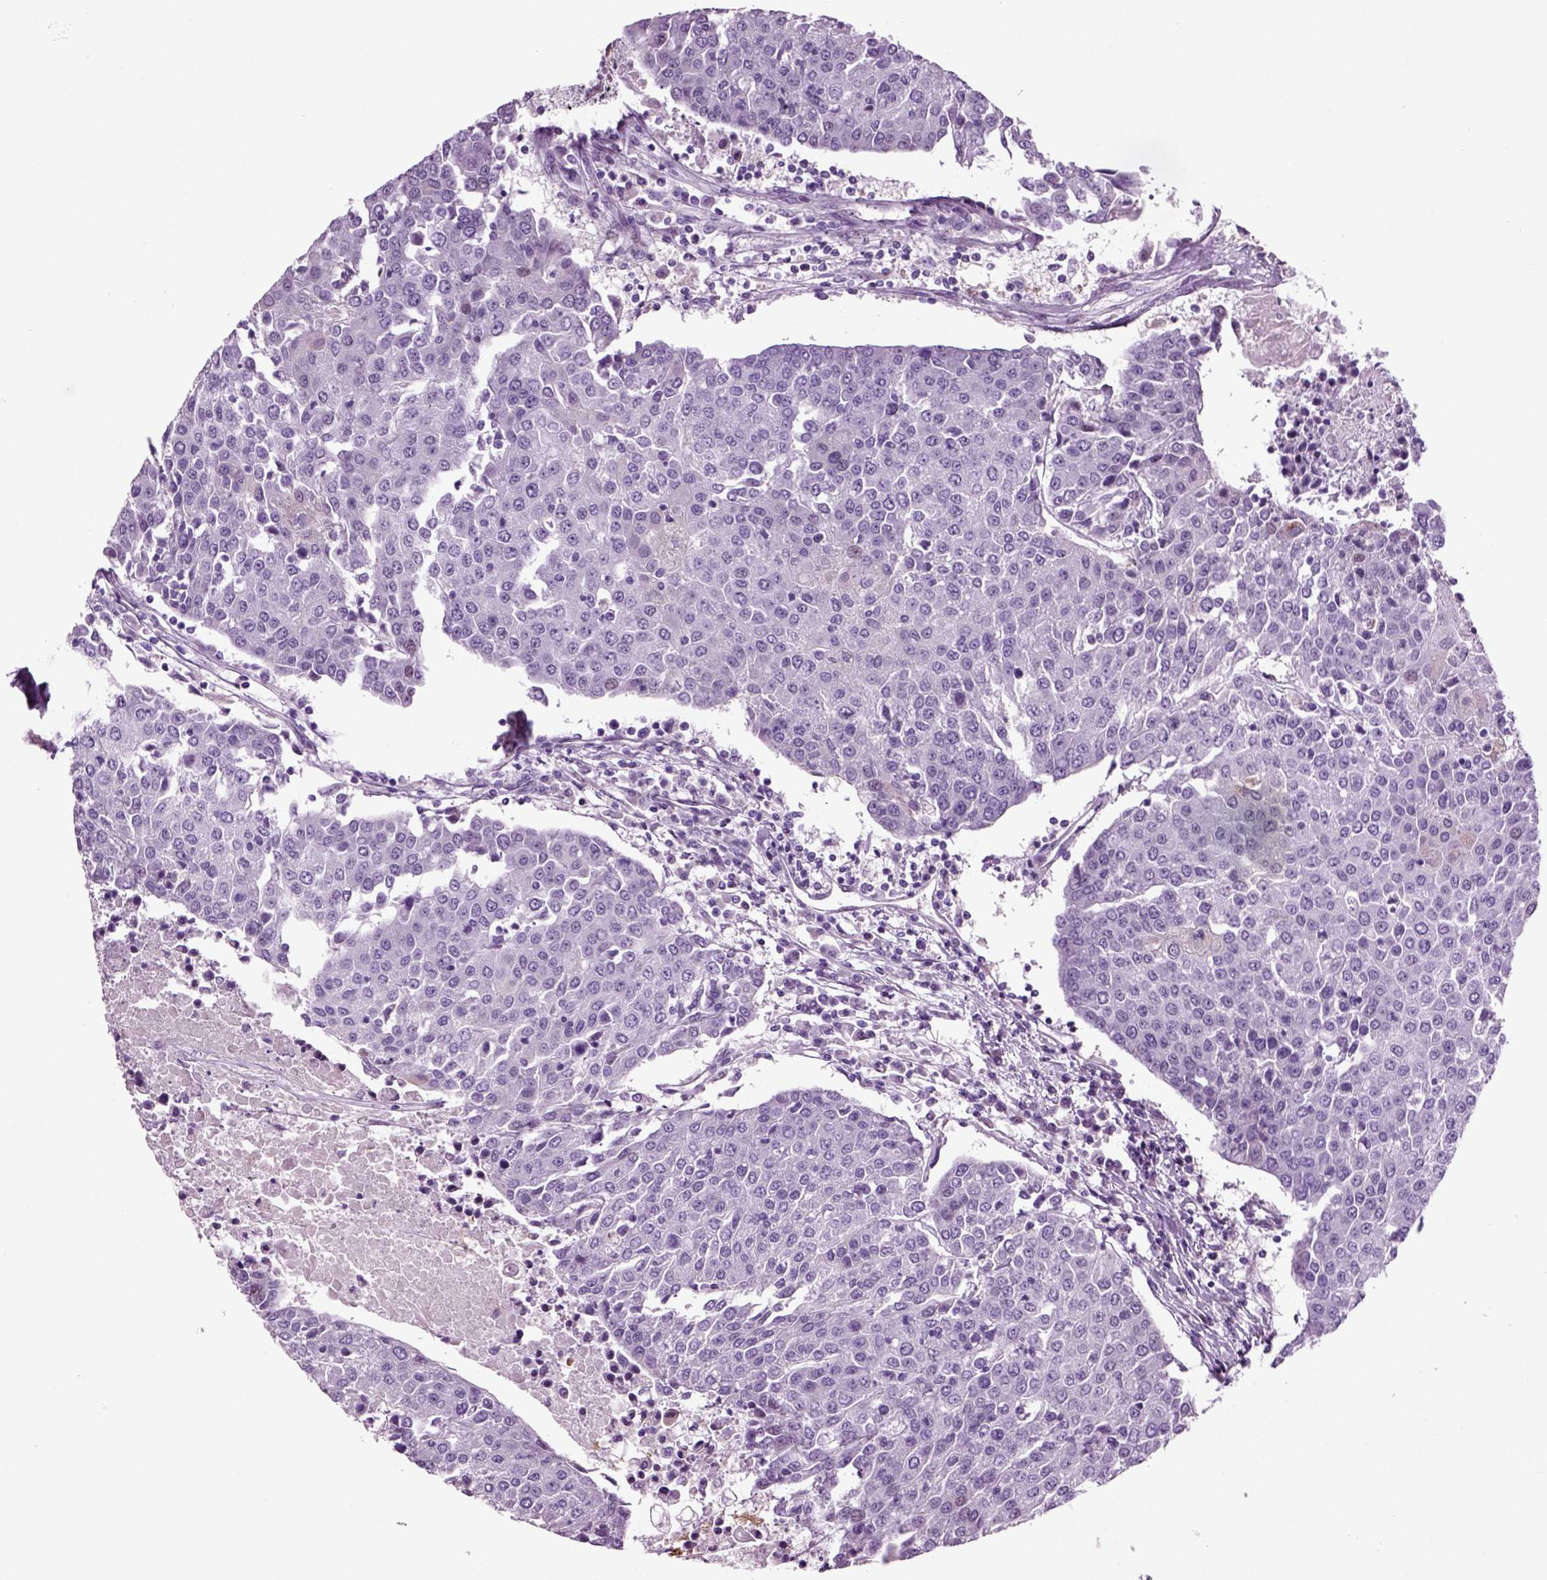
{"staining": {"intensity": "negative", "quantity": "none", "location": "none"}, "tissue": "urothelial cancer", "cell_type": "Tumor cells", "image_type": "cancer", "snomed": [{"axis": "morphology", "description": "Urothelial carcinoma, High grade"}, {"axis": "topography", "description": "Urinary bladder"}], "caption": "Urothelial carcinoma (high-grade) stained for a protein using immunohistochemistry shows no expression tumor cells.", "gene": "ARID3A", "patient": {"sex": "female", "age": 85}}